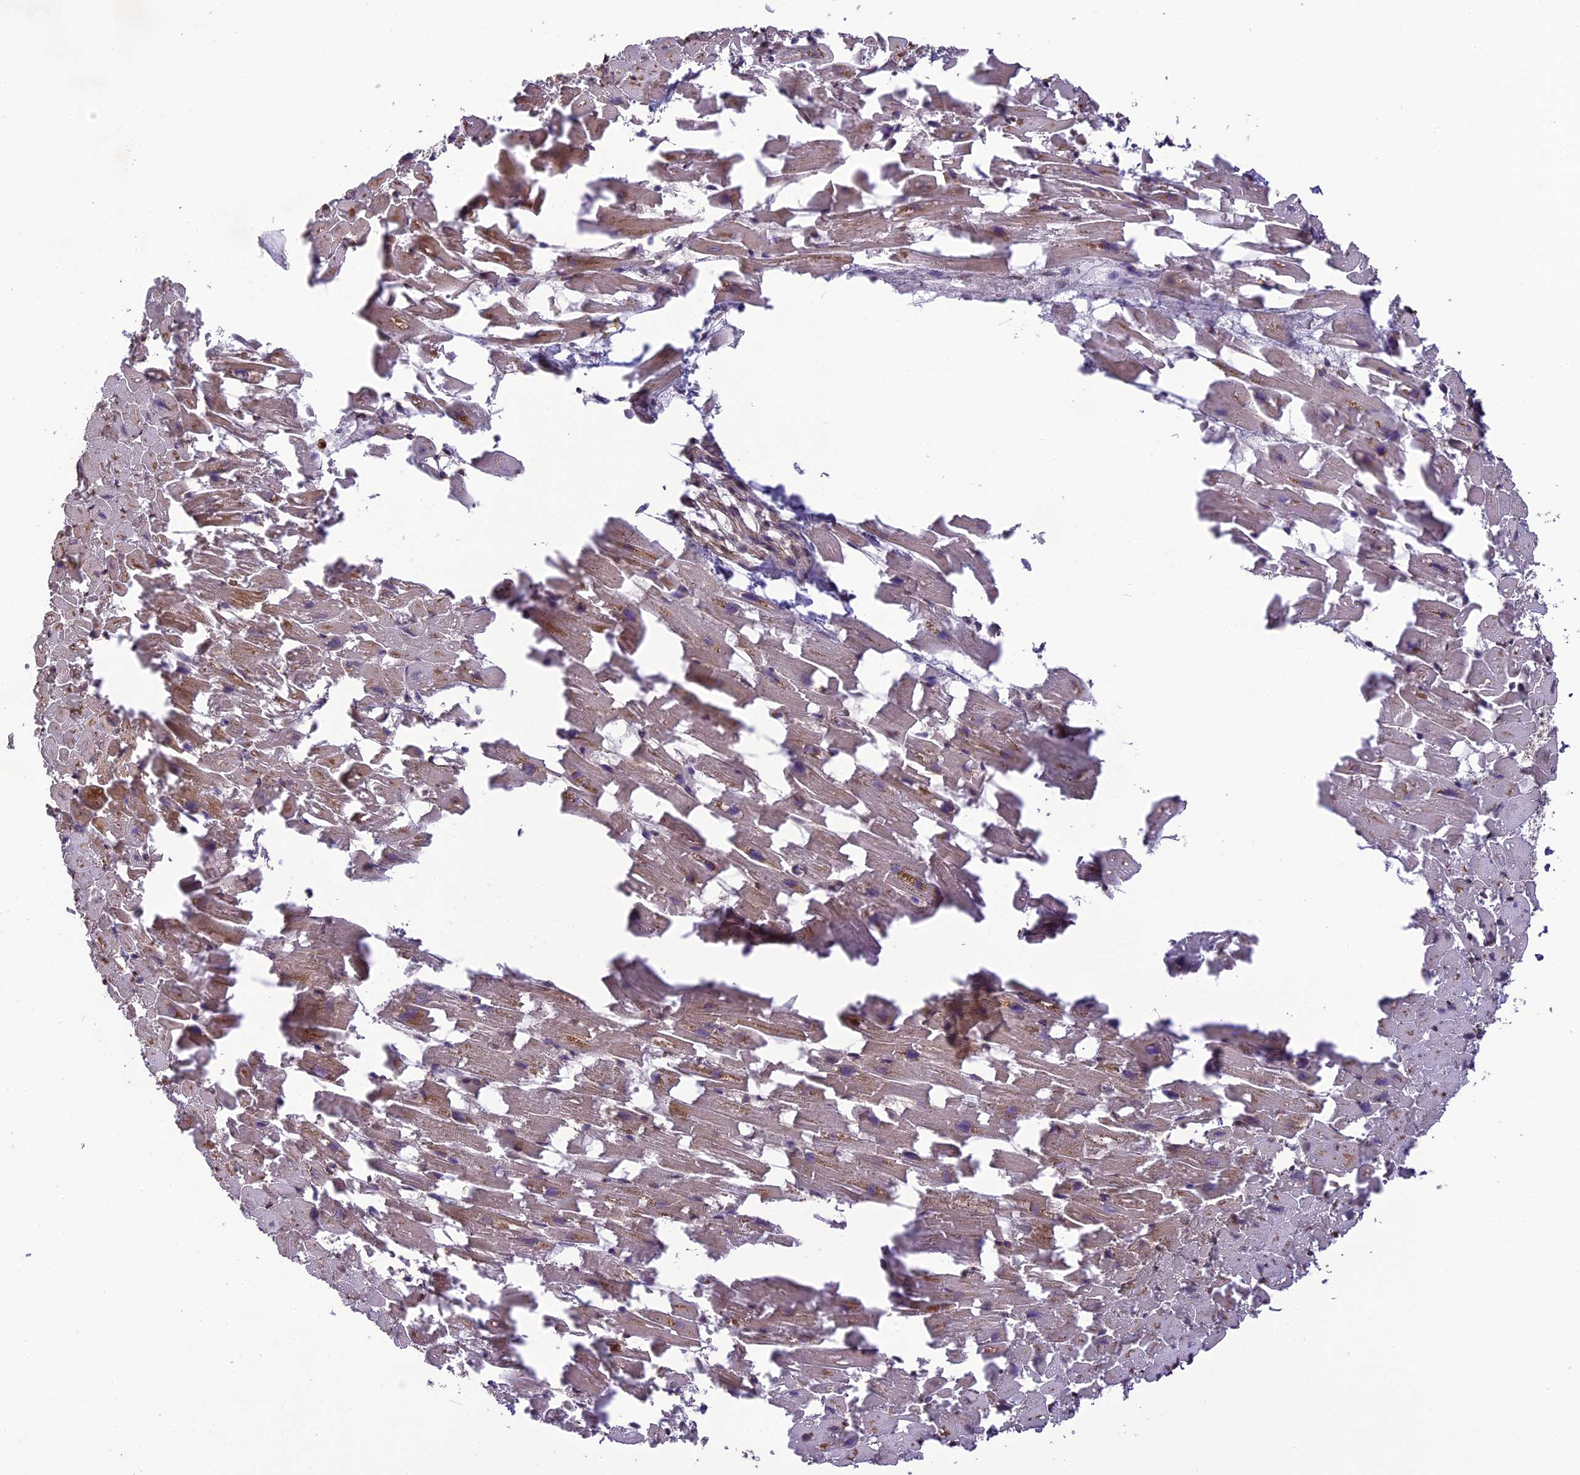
{"staining": {"intensity": "moderate", "quantity": "25%-75%", "location": "cytoplasmic/membranous"}, "tissue": "heart muscle", "cell_type": "Cardiomyocytes", "image_type": "normal", "snomed": [{"axis": "morphology", "description": "Normal tissue, NOS"}, {"axis": "topography", "description": "Heart"}], "caption": "Cardiomyocytes show medium levels of moderate cytoplasmic/membranous staining in about 25%-75% of cells in benign heart muscle. (DAB IHC, brown staining for protein, blue staining for nuclei).", "gene": "ERG28", "patient": {"sex": "female", "age": 64}}